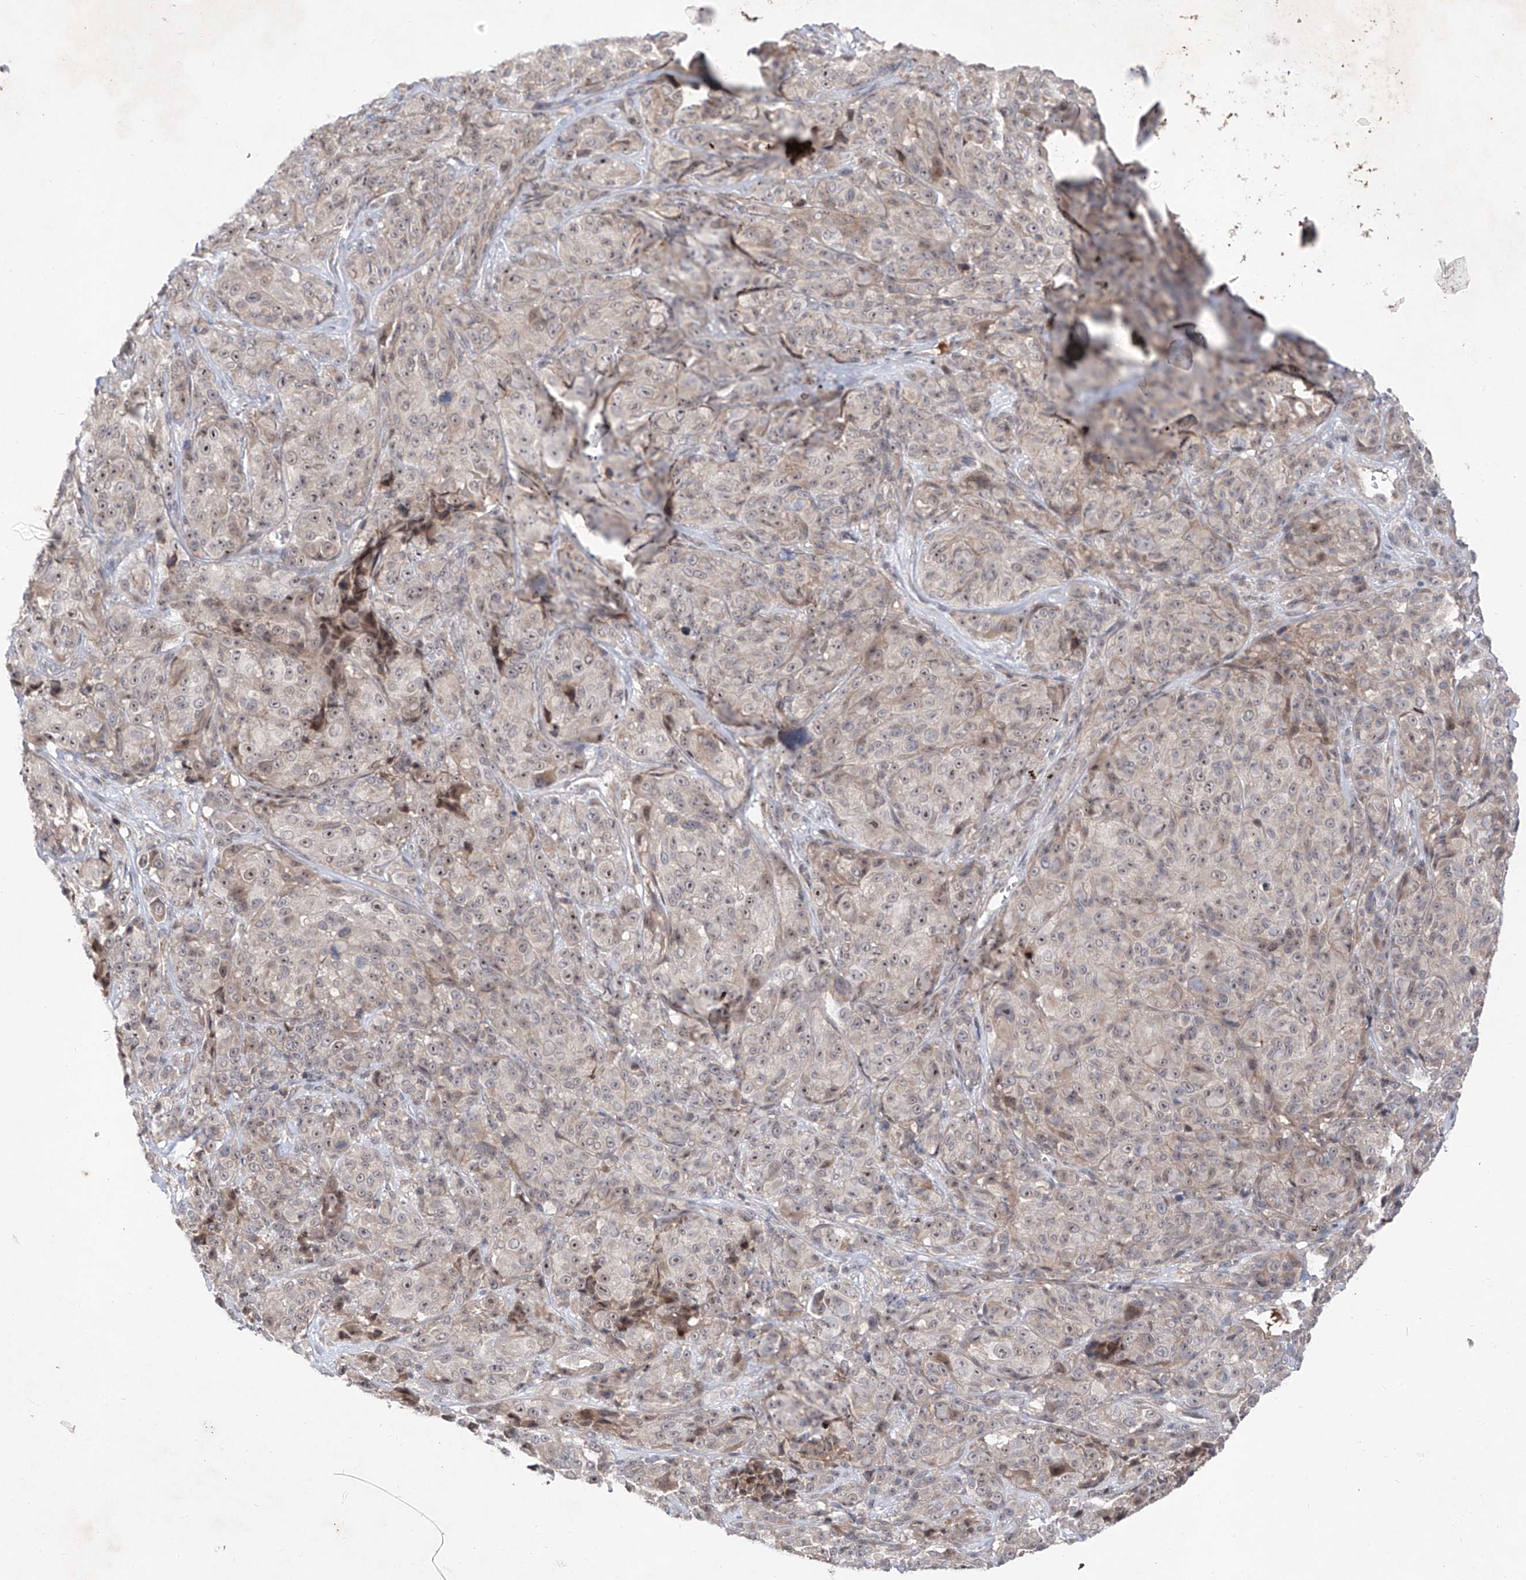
{"staining": {"intensity": "moderate", "quantity": "<25%", "location": "nuclear"}, "tissue": "melanoma", "cell_type": "Tumor cells", "image_type": "cancer", "snomed": [{"axis": "morphology", "description": "Malignant melanoma, NOS"}, {"axis": "topography", "description": "Skin"}], "caption": "IHC photomicrograph of human melanoma stained for a protein (brown), which exhibits low levels of moderate nuclear expression in approximately <25% of tumor cells.", "gene": "FAM135A", "patient": {"sex": "male", "age": 73}}